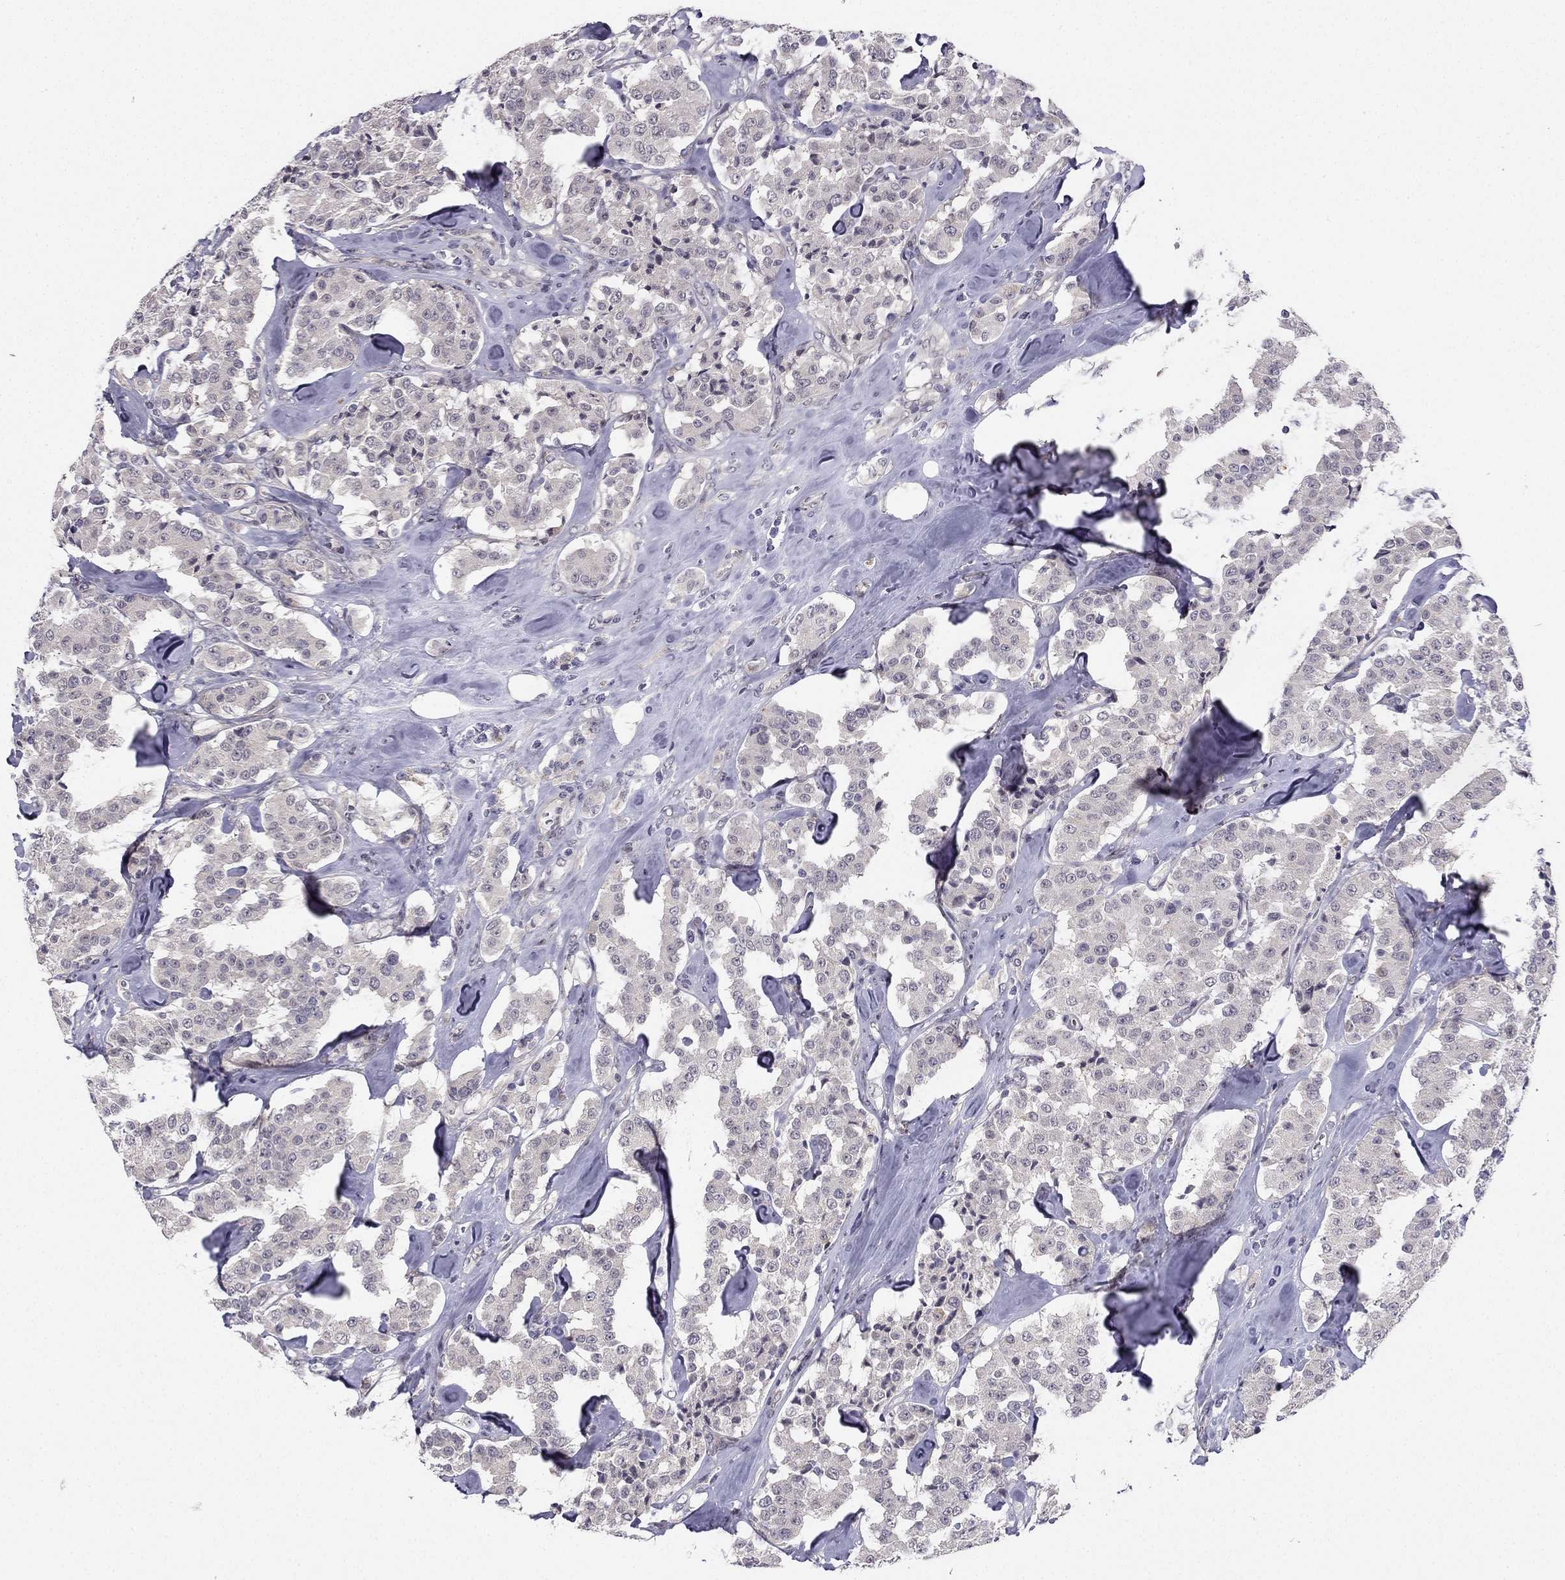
{"staining": {"intensity": "negative", "quantity": "none", "location": "none"}, "tissue": "carcinoid", "cell_type": "Tumor cells", "image_type": "cancer", "snomed": [{"axis": "morphology", "description": "Carcinoid, malignant, NOS"}, {"axis": "topography", "description": "Pancreas"}], "caption": "This photomicrograph is of carcinoid (malignant) stained with immunohistochemistry (IHC) to label a protein in brown with the nuclei are counter-stained blue. There is no staining in tumor cells. (DAB IHC visualized using brightfield microscopy, high magnification).", "gene": "CHST8", "patient": {"sex": "male", "age": 41}}